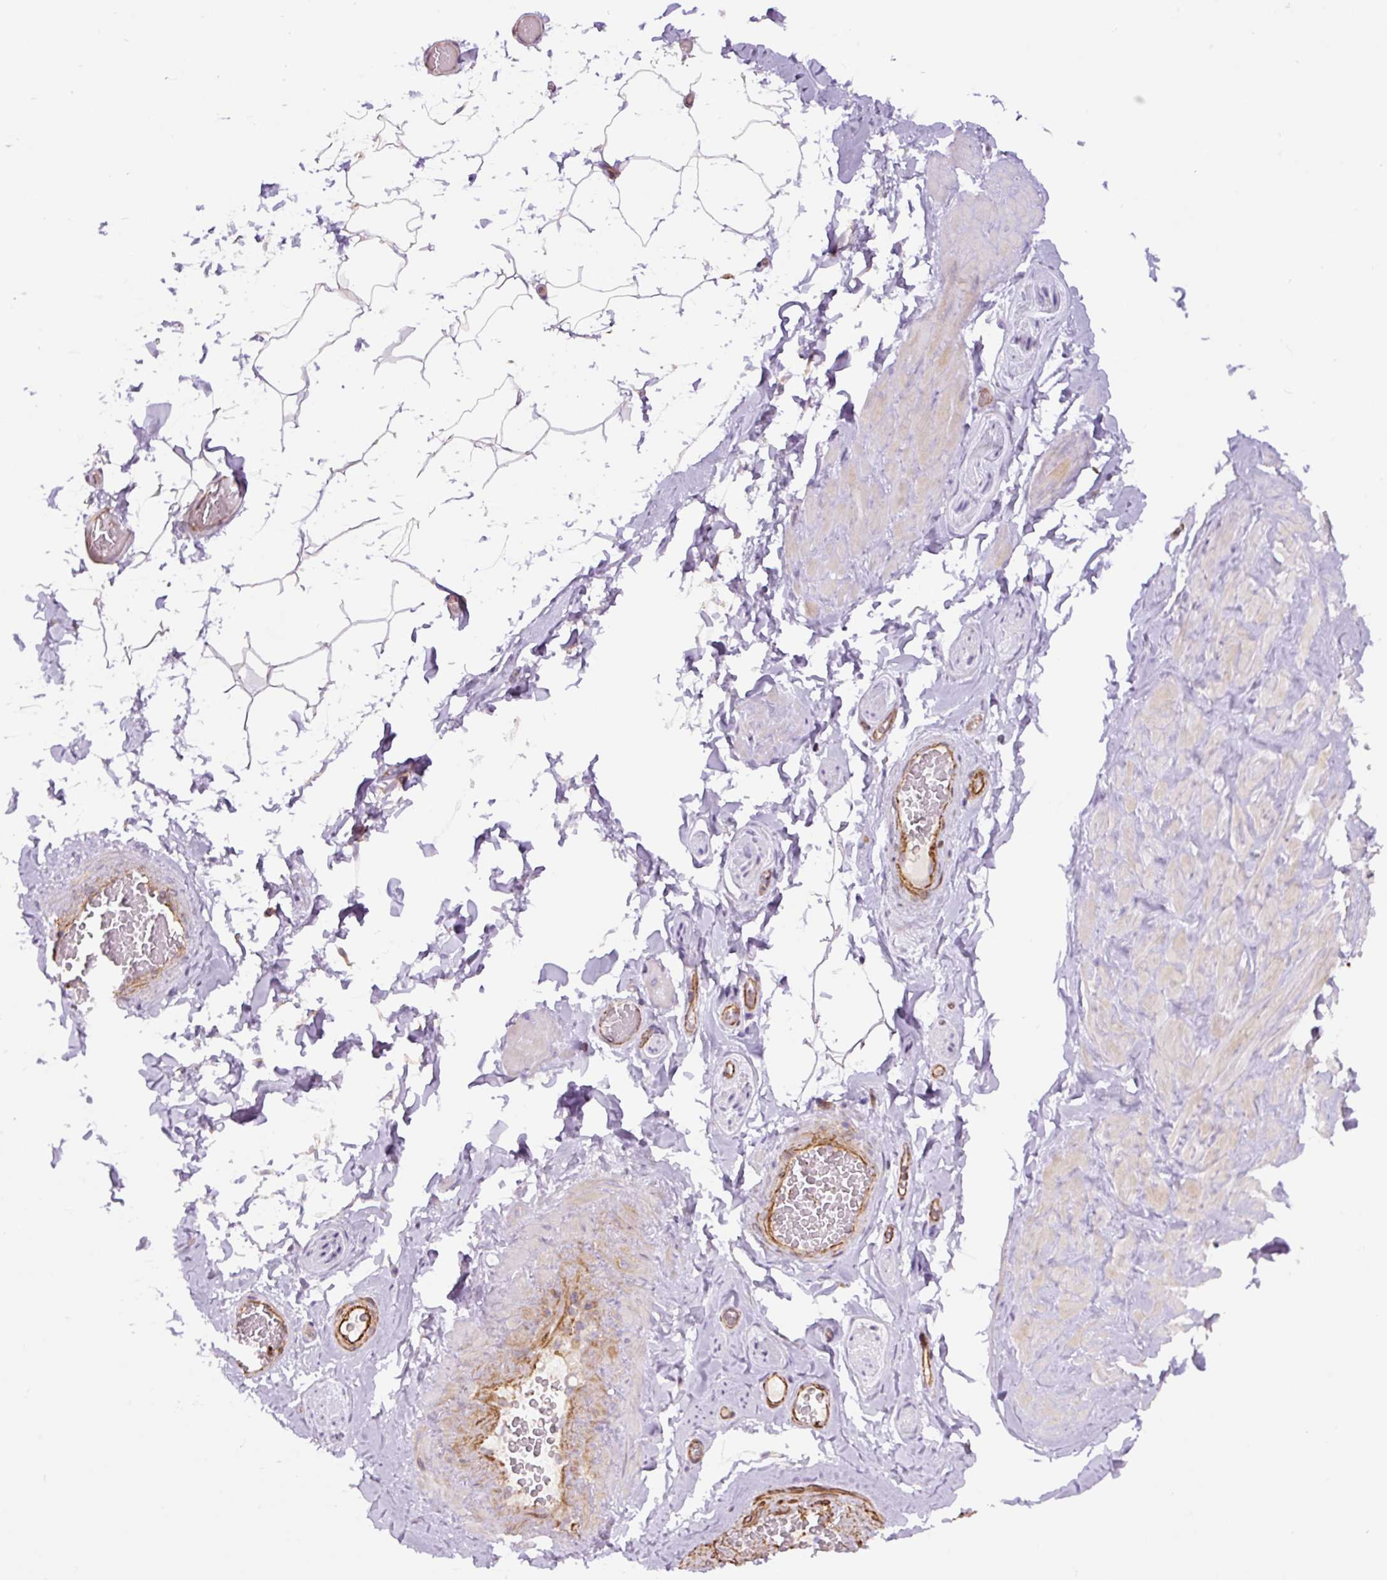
{"staining": {"intensity": "negative", "quantity": "none", "location": "none"}, "tissue": "adipose tissue", "cell_type": "Adipocytes", "image_type": "normal", "snomed": [{"axis": "morphology", "description": "Normal tissue, NOS"}, {"axis": "topography", "description": "Vascular tissue"}, {"axis": "topography", "description": "Peripheral nerve tissue"}], "caption": "This is a image of IHC staining of unremarkable adipose tissue, which shows no staining in adipocytes.", "gene": "B3GALT5", "patient": {"sex": "male", "age": 41}}